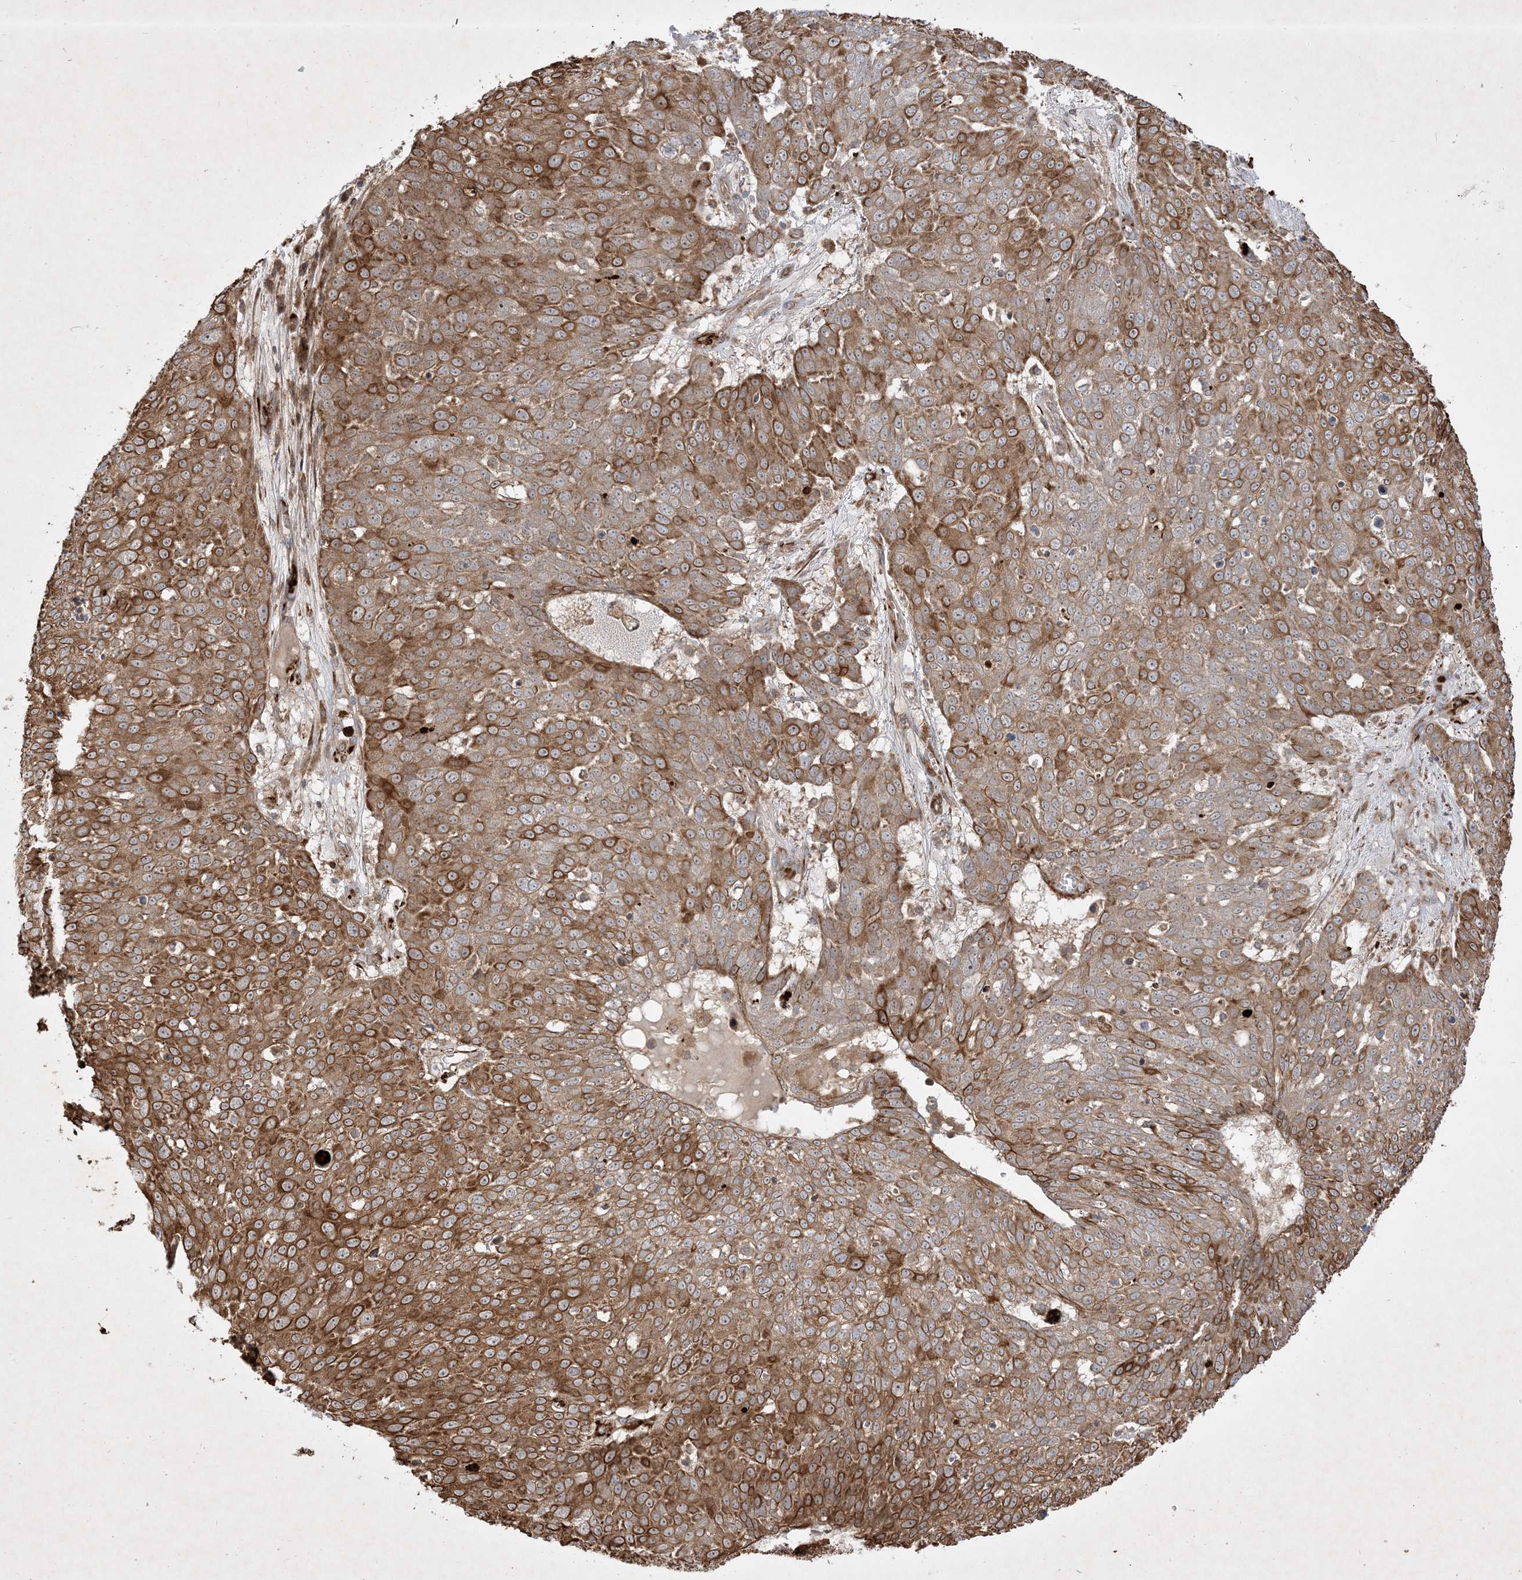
{"staining": {"intensity": "strong", "quantity": ">75%", "location": "cytoplasmic/membranous"}, "tissue": "skin cancer", "cell_type": "Tumor cells", "image_type": "cancer", "snomed": [{"axis": "morphology", "description": "Squamous cell carcinoma, NOS"}, {"axis": "topography", "description": "Skin"}], "caption": "An immunohistochemistry micrograph of tumor tissue is shown. Protein staining in brown shows strong cytoplasmic/membranous positivity in skin cancer (squamous cell carcinoma) within tumor cells.", "gene": "IFT57", "patient": {"sex": "male", "age": 71}}